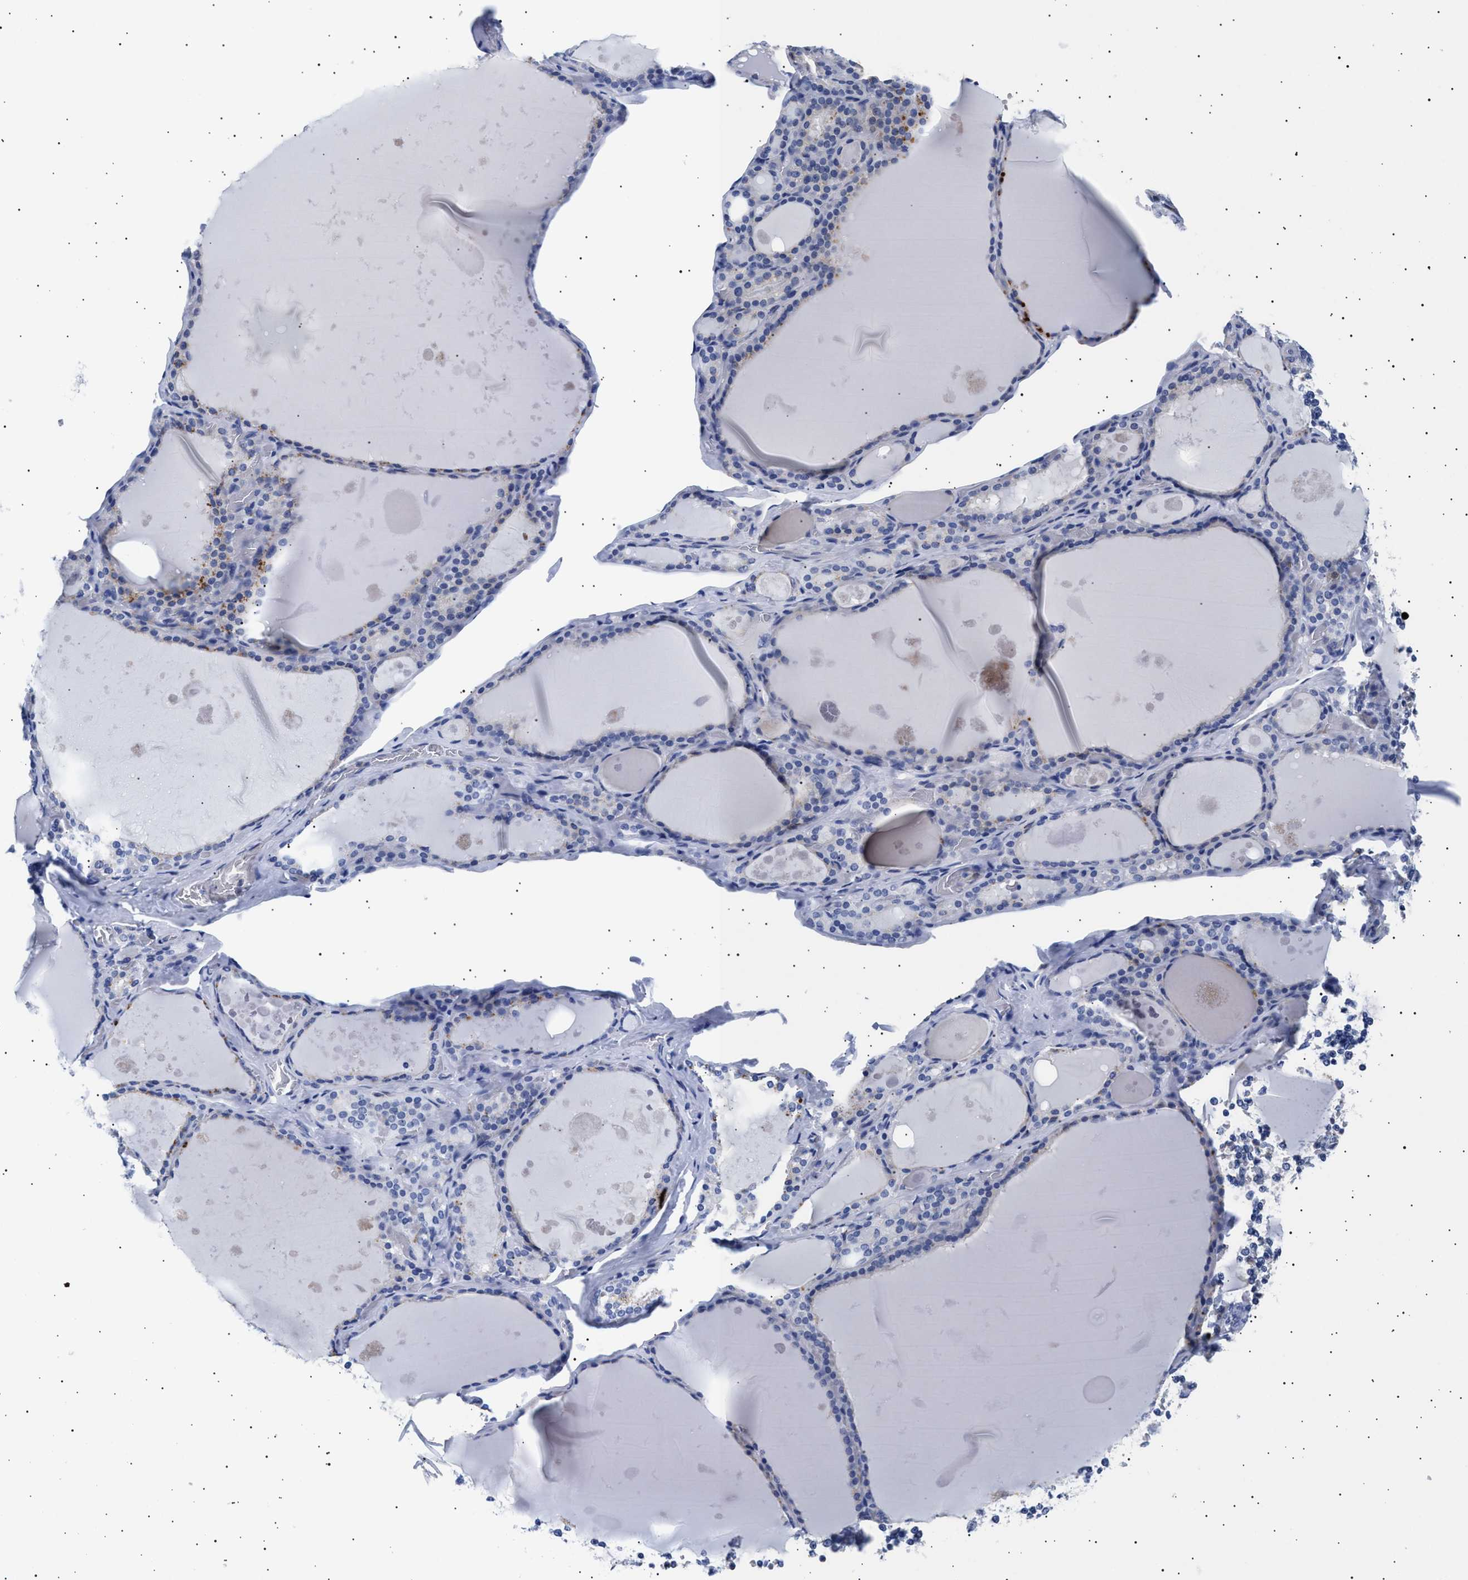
{"staining": {"intensity": "negative", "quantity": "none", "location": "none"}, "tissue": "thyroid gland", "cell_type": "Glandular cells", "image_type": "normal", "snomed": [{"axis": "morphology", "description": "Normal tissue, NOS"}, {"axis": "topography", "description": "Thyroid gland"}], "caption": "Immunohistochemistry (IHC) image of benign human thyroid gland stained for a protein (brown), which shows no staining in glandular cells.", "gene": "HEMGN", "patient": {"sex": "male", "age": 56}}